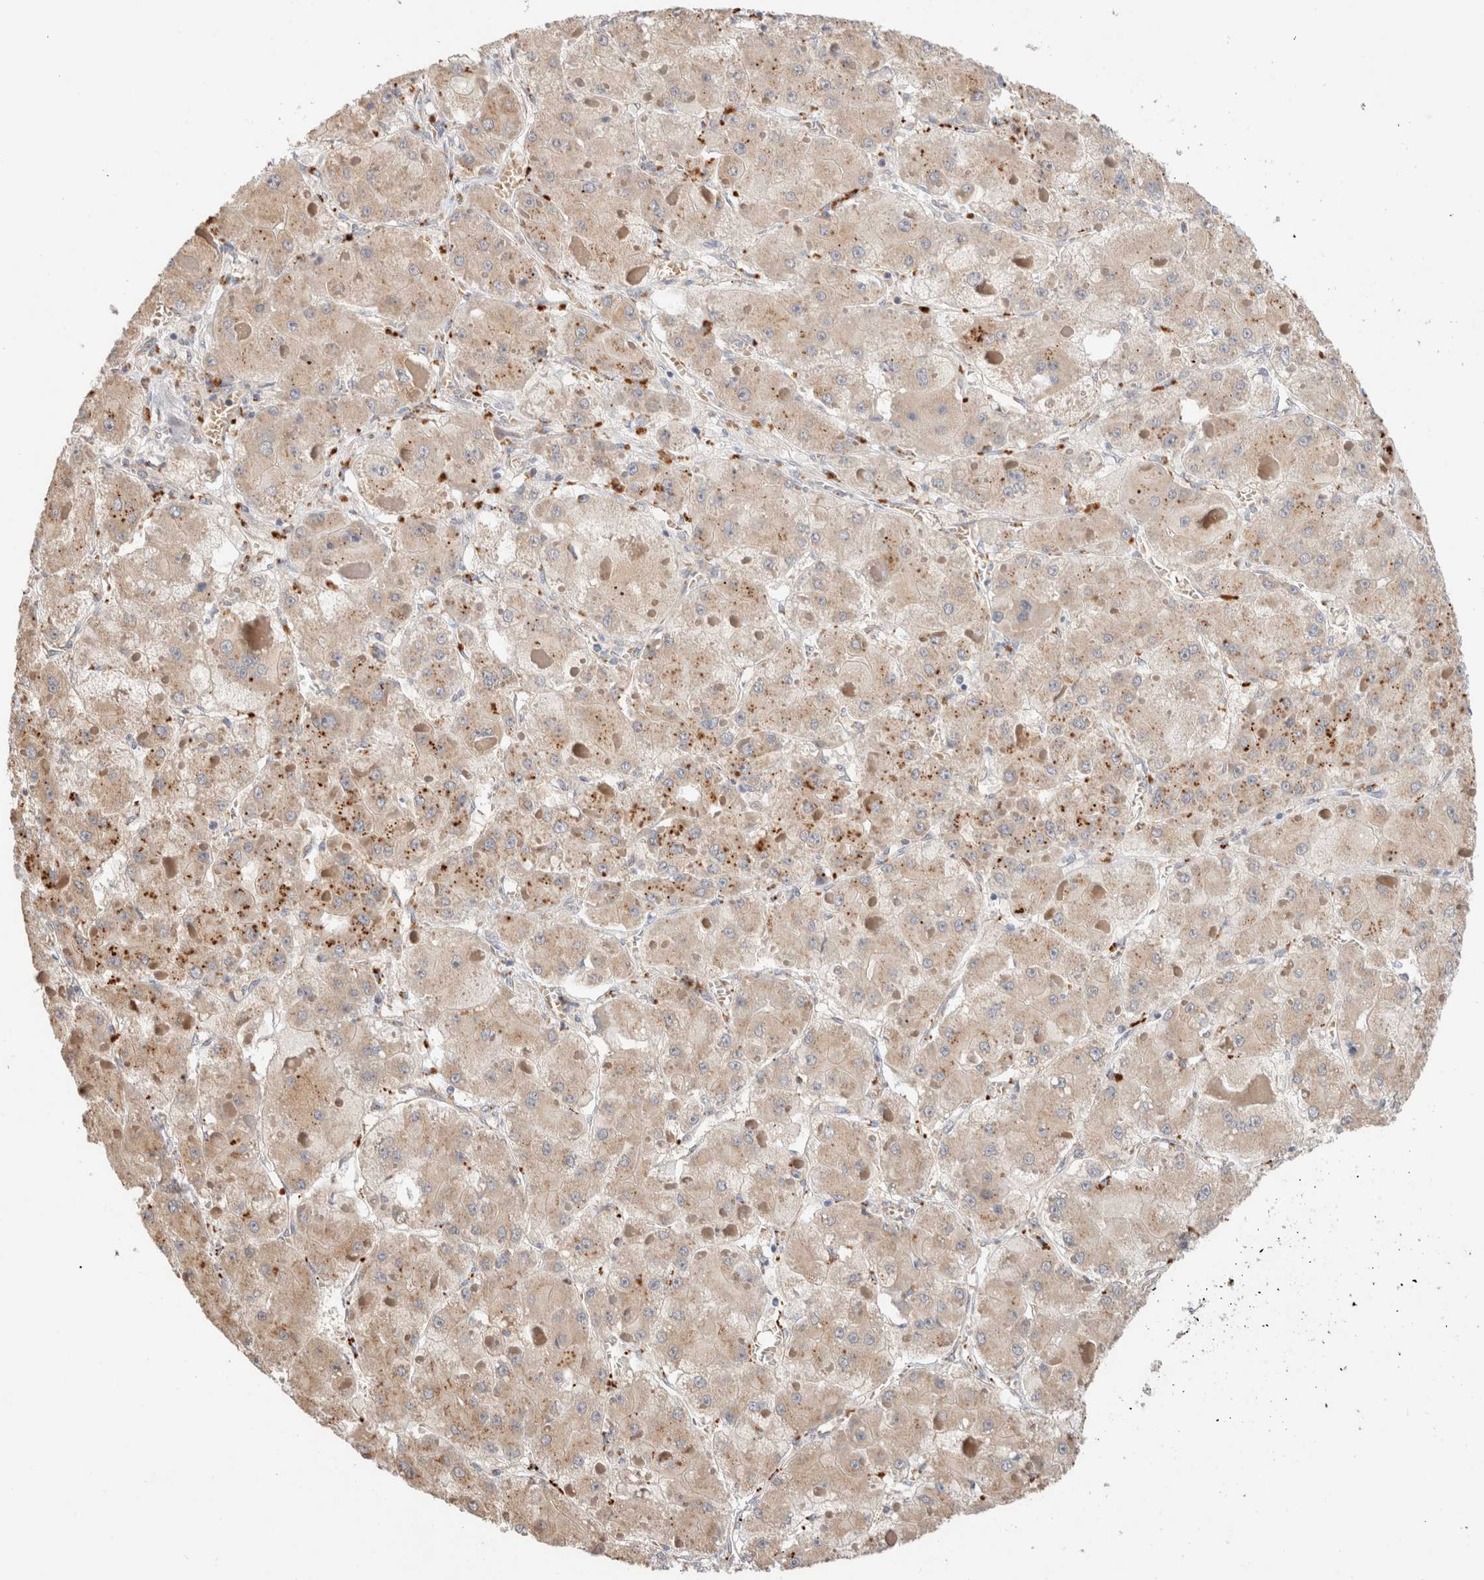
{"staining": {"intensity": "weak", "quantity": ">75%", "location": "cytoplasmic/membranous"}, "tissue": "liver cancer", "cell_type": "Tumor cells", "image_type": "cancer", "snomed": [{"axis": "morphology", "description": "Carcinoma, Hepatocellular, NOS"}, {"axis": "topography", "description": "Liver"}], "caption": "There is low levels of weak cytoplasmic/membranous positivity in tumor cells of hepatocellular carcinoma (liver), as demonstrated by immunohistochemical staining (brown color).", "gene": "CA13", "patient": {"sex": "female", "age": 73}}